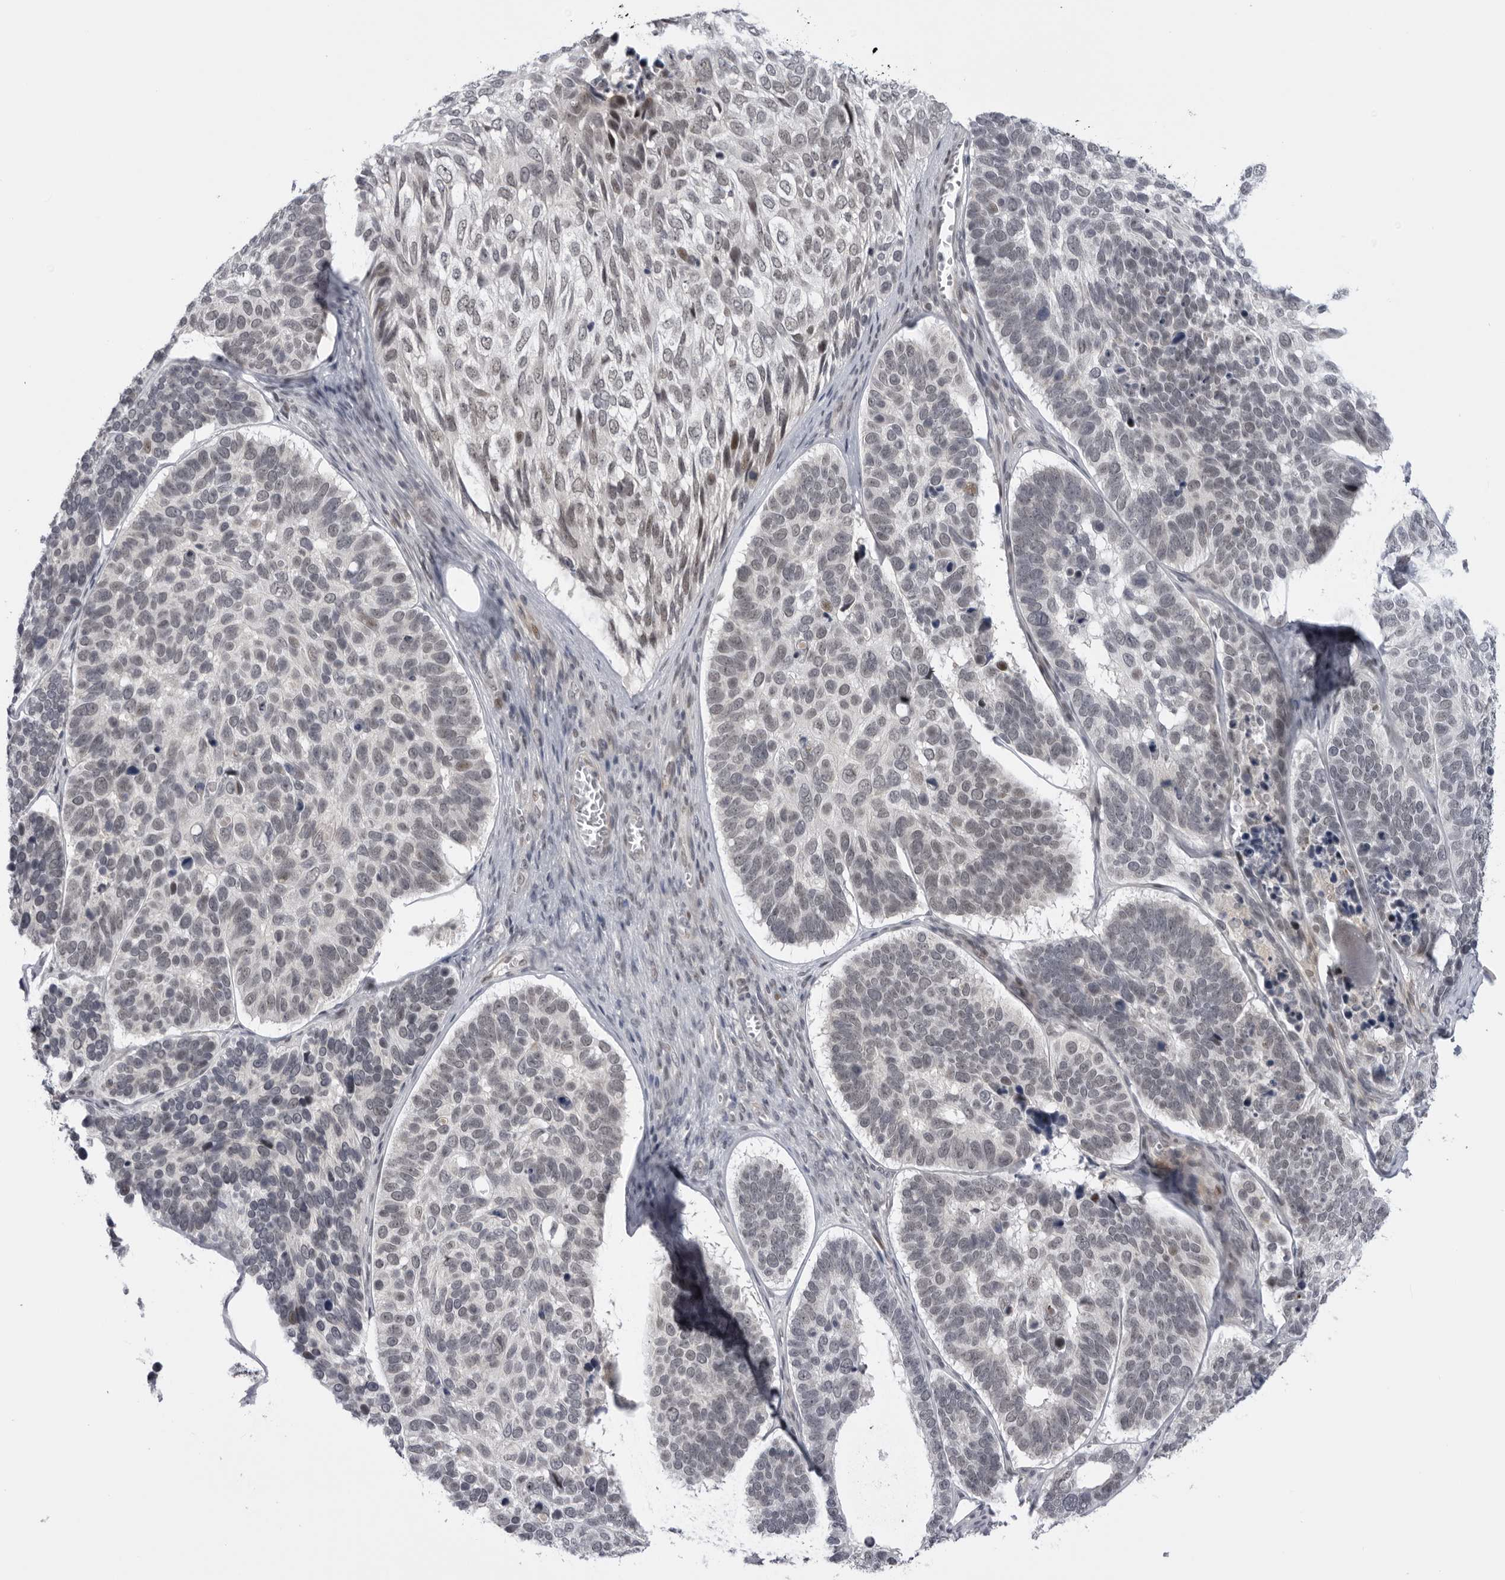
{"staining": {"intensity": "weak", "quantity": "<25%", "location": "nuclear"}, "tissue": "skin cancer", "cell_type": "Tumor cells", "image_type": "cancer", "snomed": [{"axis": "morphology", "description": "Basal cell carcinoma"}, {"axis": "topography", "description": "Skin"}], "caption": "Immunohistochemical staining of basal cell carcinoma (skin) exhibits no significant positivity in tumor cells.", "gene": "ALPK2", "patient": {"sex": "male", "age": 62}}